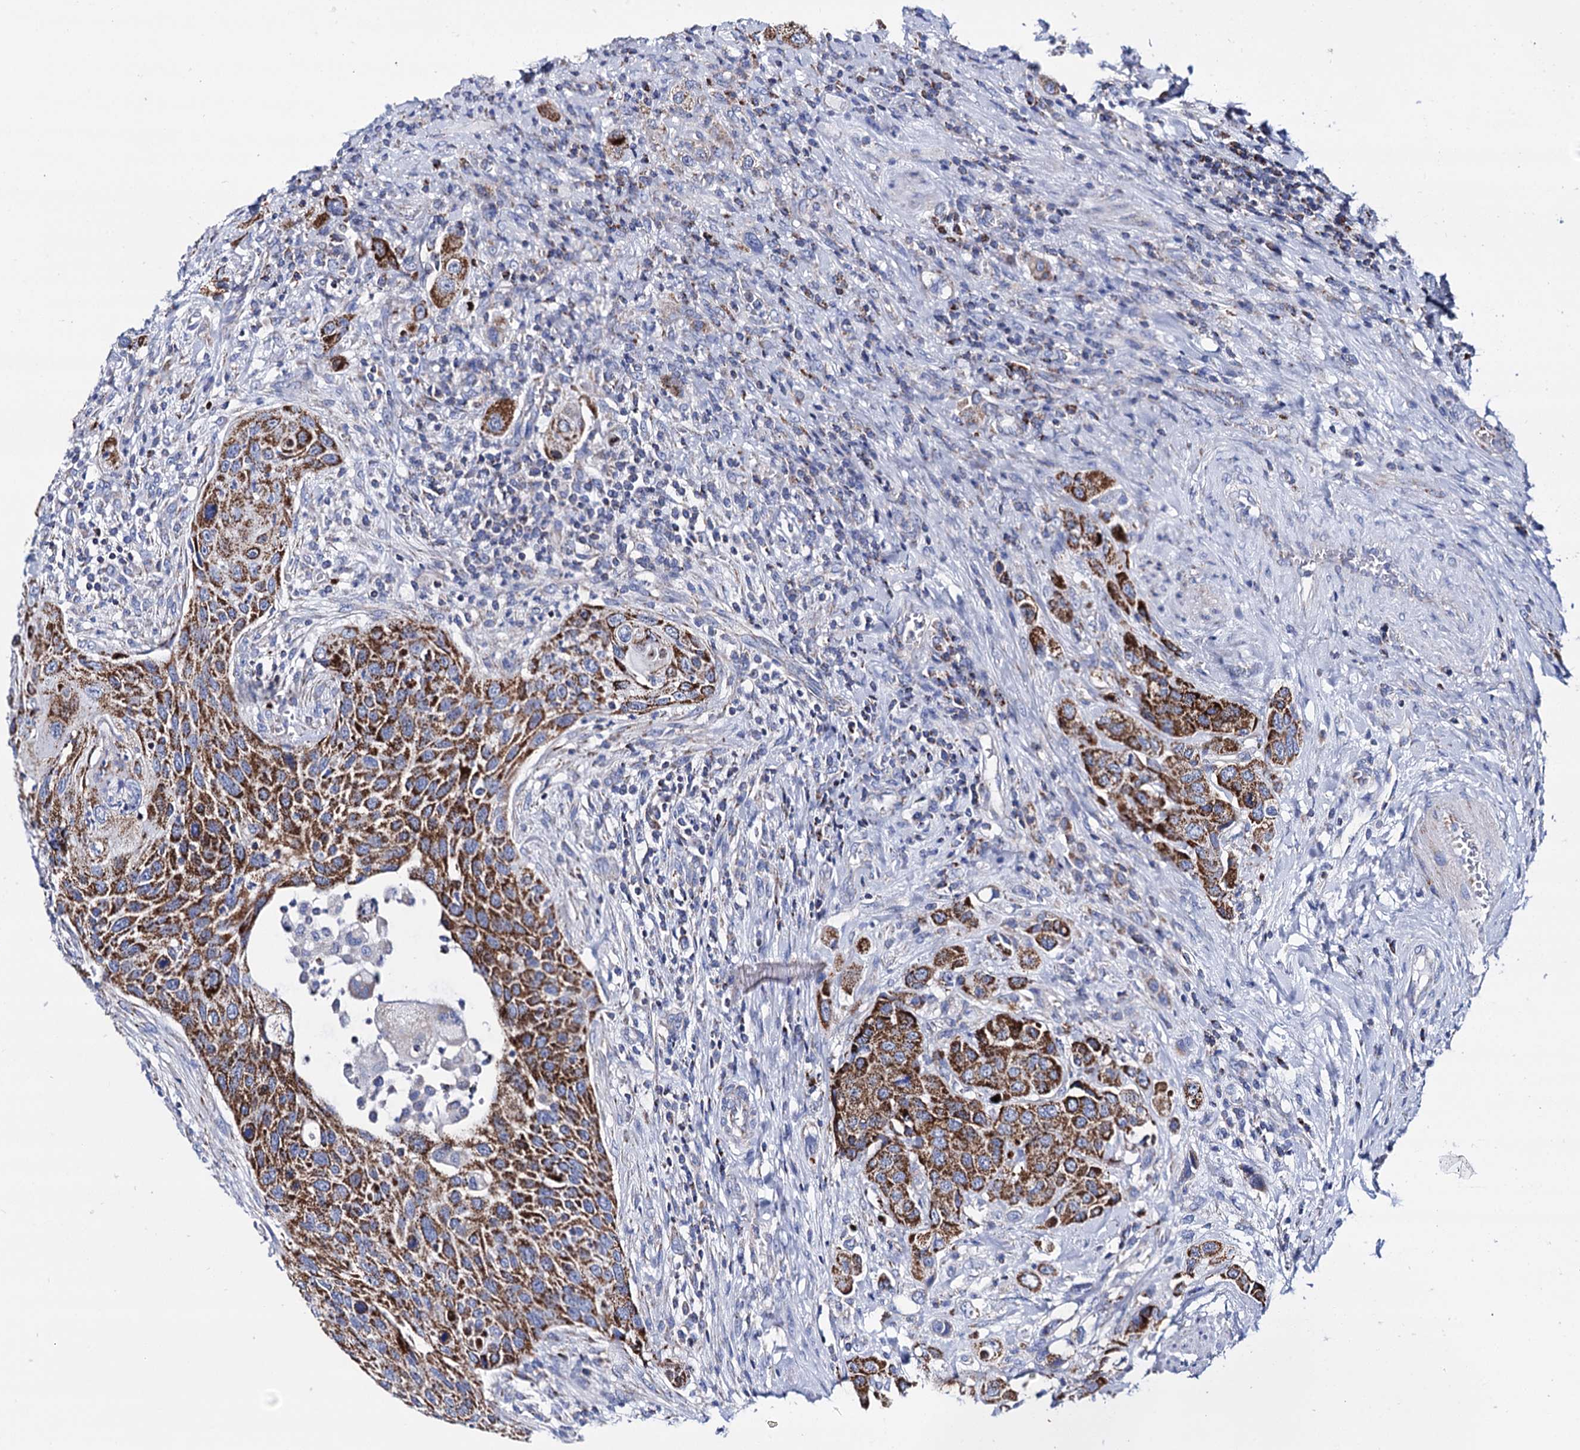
{"staining": {"intensity": "strong", "quantity": ">75%", "location": "cytoplasmic/membranous"}, "tissue": "urothelial cancer", "cell_type": "Tumor cells", "image_type": "cancer", "snomed": [{"axis": "morphology", "description": "Urothelial carcinoma, High grade"}, {"axis": "topography", "description": "Urinary bladder"}], "caption": "The histopathology image reveals staining of urothelial carcinoma (high-grade), revealing strong cytoplasmic/membranous protein positivity (brown color) within tumor cells. The protein of interest is shown in brown color, while the nuclei are stained blue.", "gene": "UBASH3B", "patient": {"sex": "male", "age": 50}}